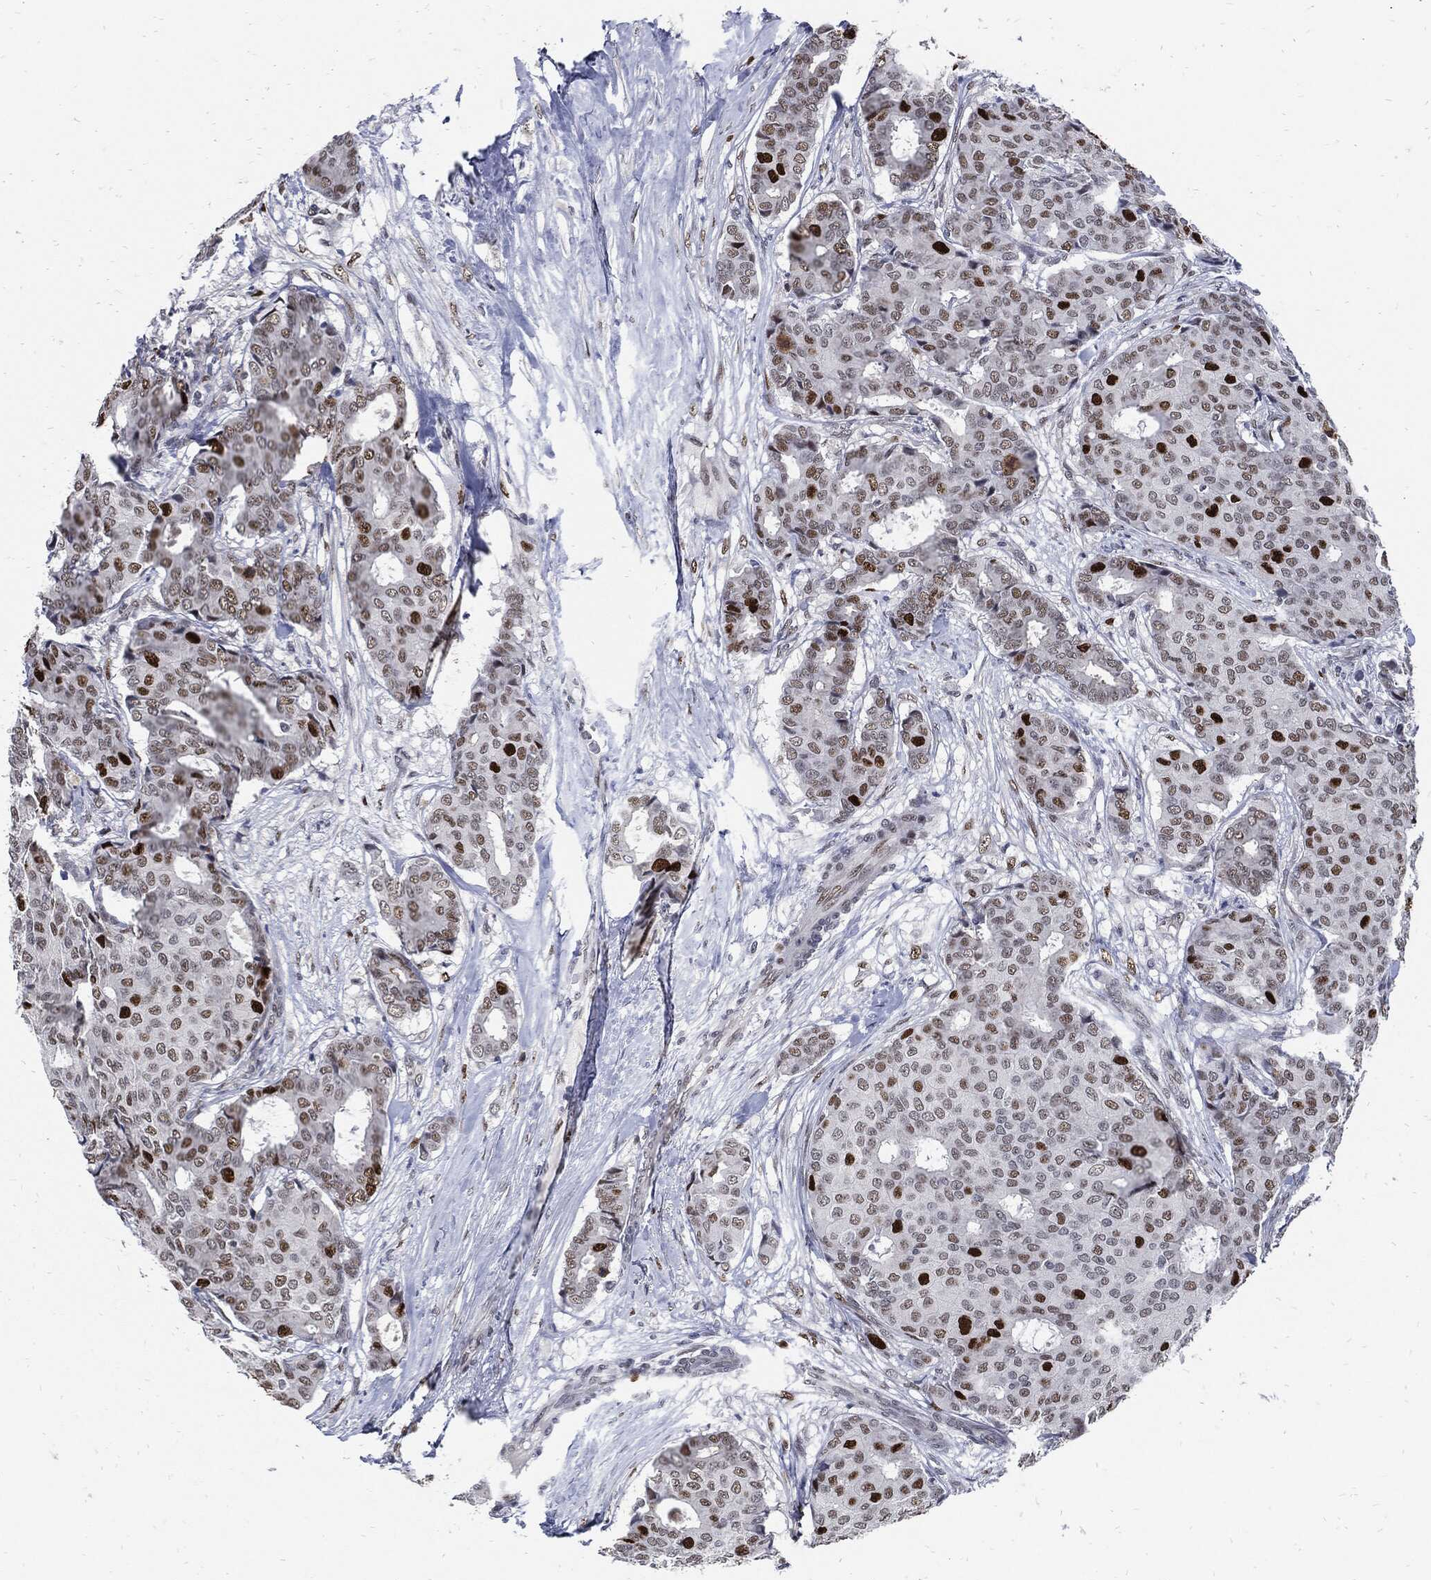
{"staining": {"intensity": "strong", "quantity": "<25%", "location": "nuclear"}, "tissue": "breast cancer", "cell_type": "Tumor cells", "image_type": "cancer", "snomed": [{"axis": "morphology", "description": "Duct carcinoma"}, {"axis": "topography", "description": "Breast"}], "caption": "Protein expression analysis of breast intraductal carcinoma demonstrates strong nuclear staining in approximately <25% of tumor cells. Nuclei are stained in blue.", "gene": "NBN", "patient": {"sex": "female", "age": 75}}